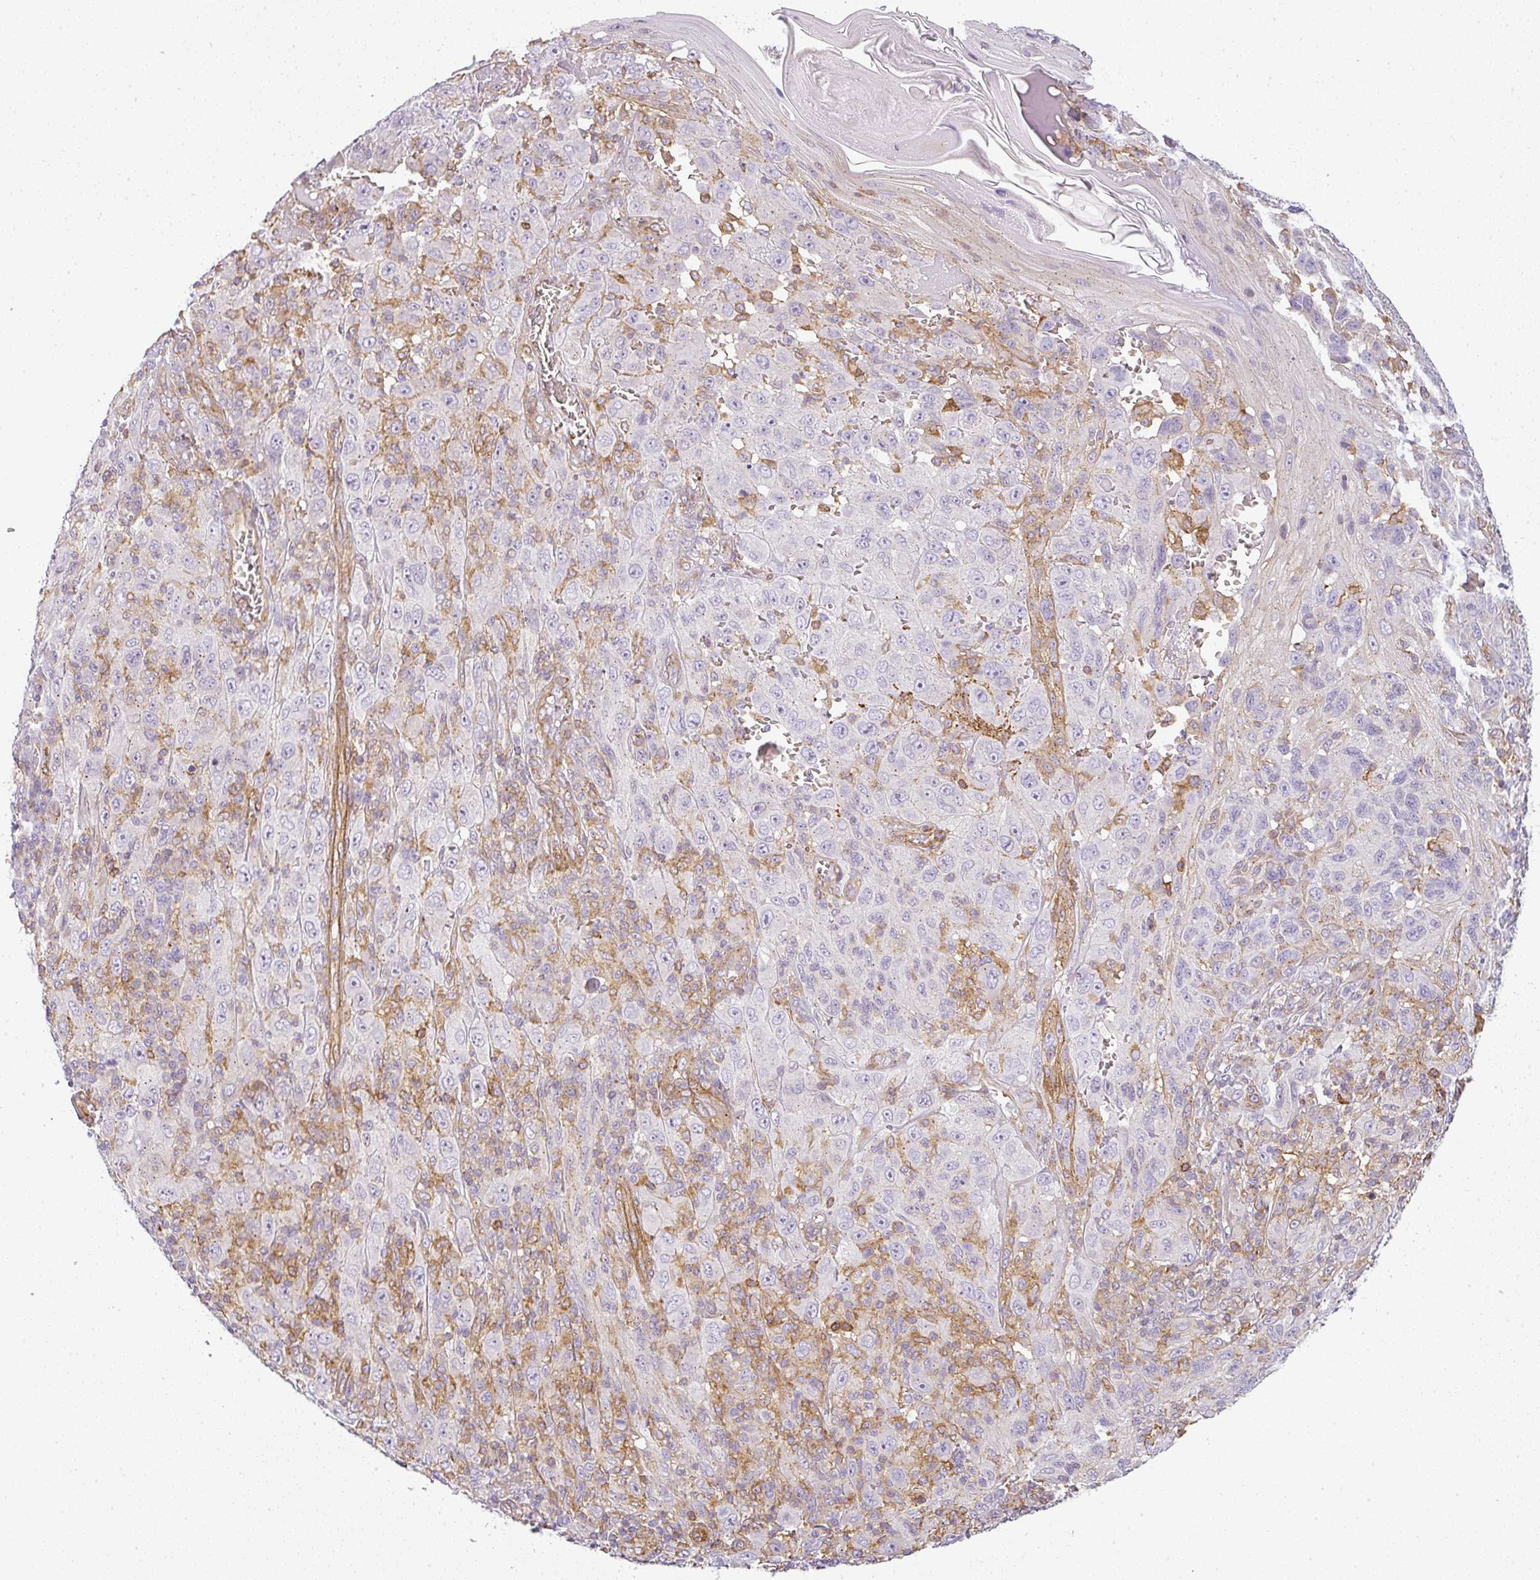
{"staining": {"intensity": "negative", "quantity": "none", "location": "none"}, "tissue": "melanoma", "cell_type": "Tumor cells", "image_type": "cancer", "snomed": [{"axis": "morphology", "description": "Malignant melanoma, NOS"}, {"axis": "topography", "description": "Skin"}], "caption": "There is no significant staining in tumor cells of melanoma.", "gene": "SULF1", "patient": {"sex": "female", "age": 91}}